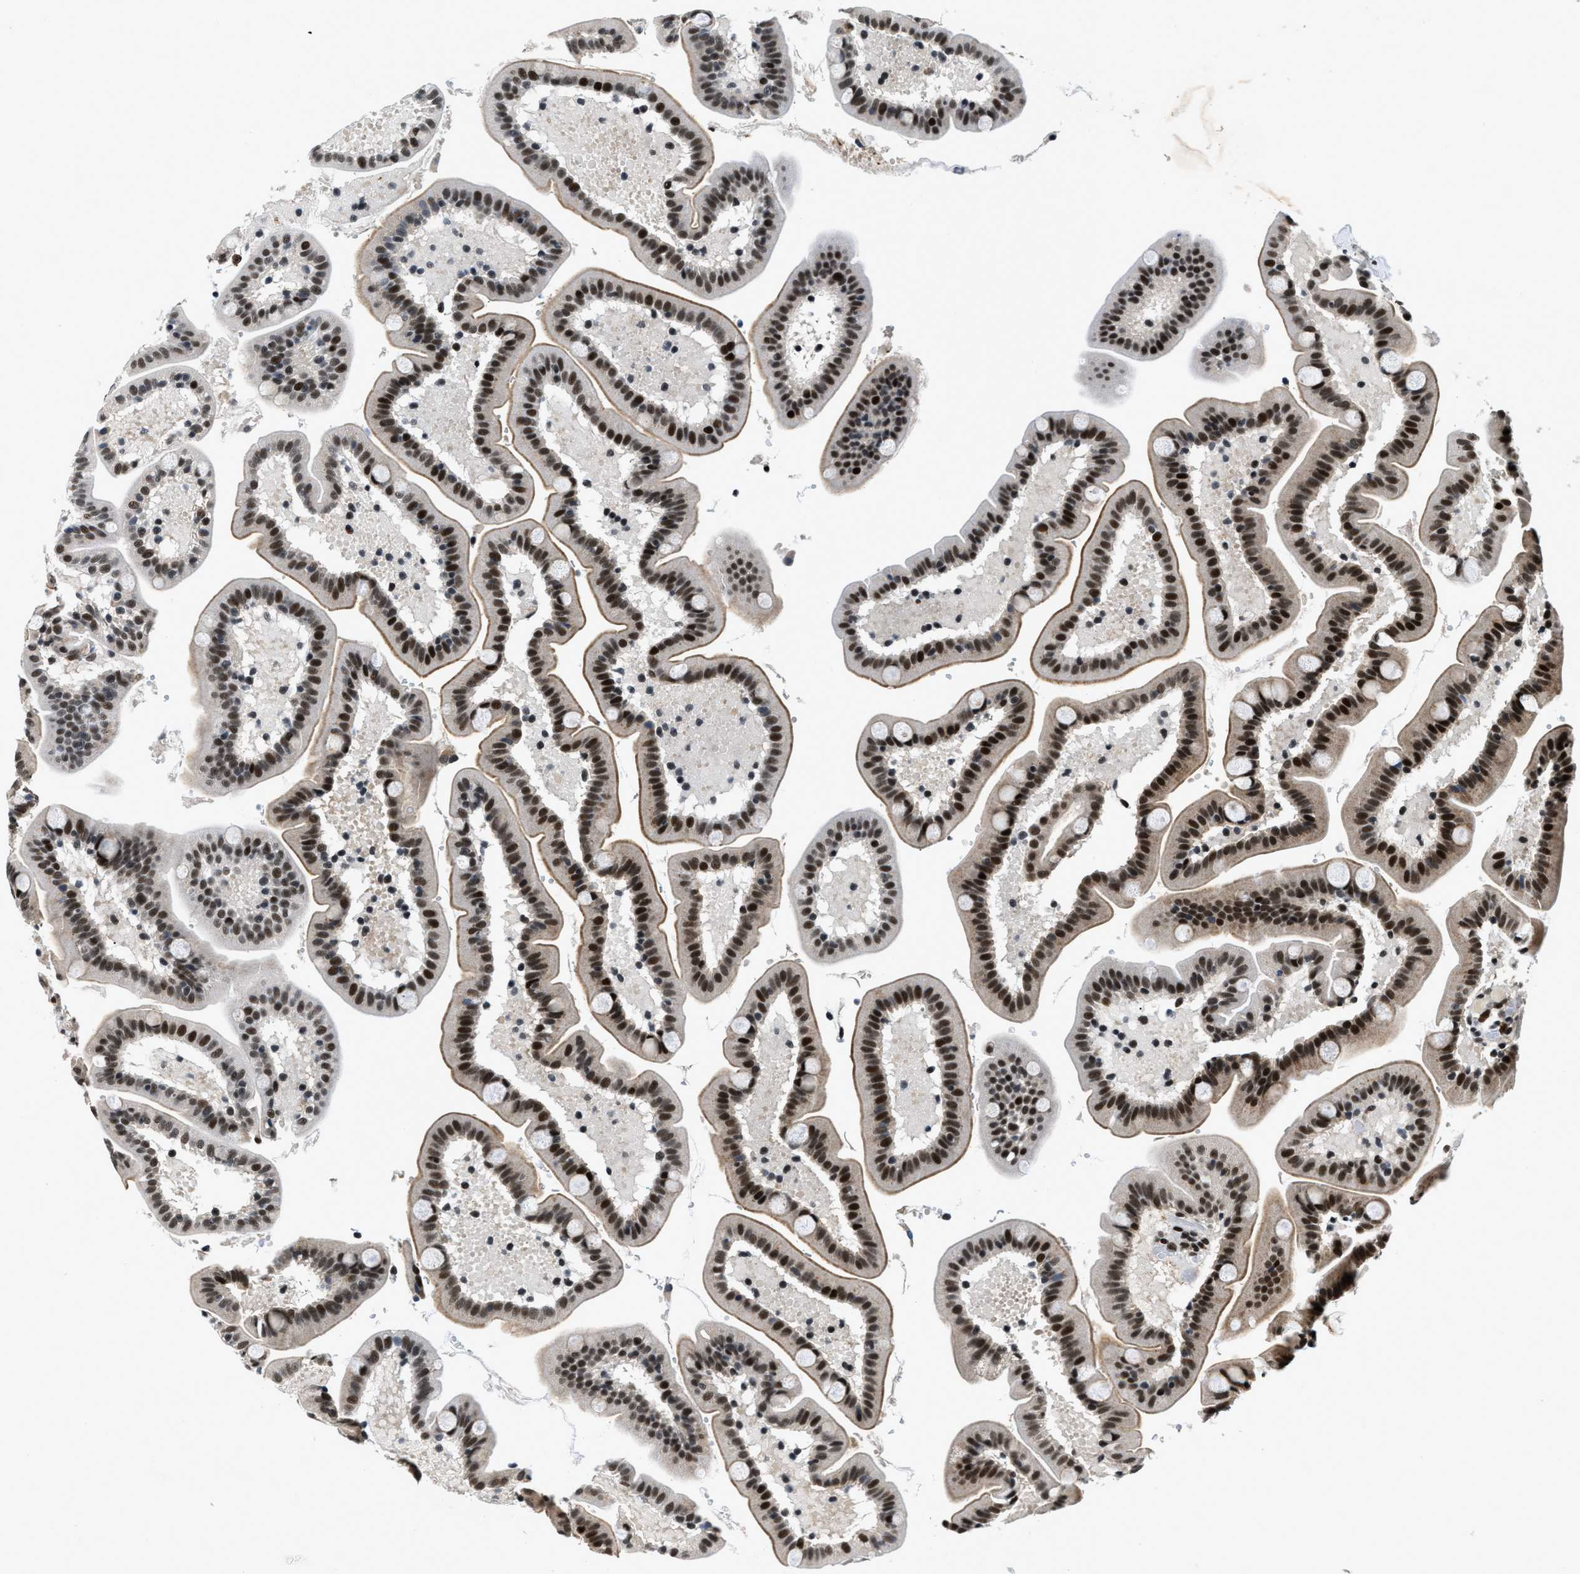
{"staining": {"intensity": "strong", "quantity": ">75%", "location": "nuclear"}, "tissue": "duodenum", "cell_type": "Glandular cells", "image_type": "normal", "snomed": [{"axis": "morphology", "description": "Normal tissue, NOS"}, {"axis": "topography", "description": "Duodenum"}], "caption": "Protein analysis of unremarkable duodenum reveals strong nuclear staining in about >75% of glandular cells. The staining was performed using DAB to visualize the protein expression in brown, while the nuclei were stained in blue with hematoxylin (Magnification: 20x).", "gene": "KDM3B", "patient": {"sex": "male", "age": 54}}